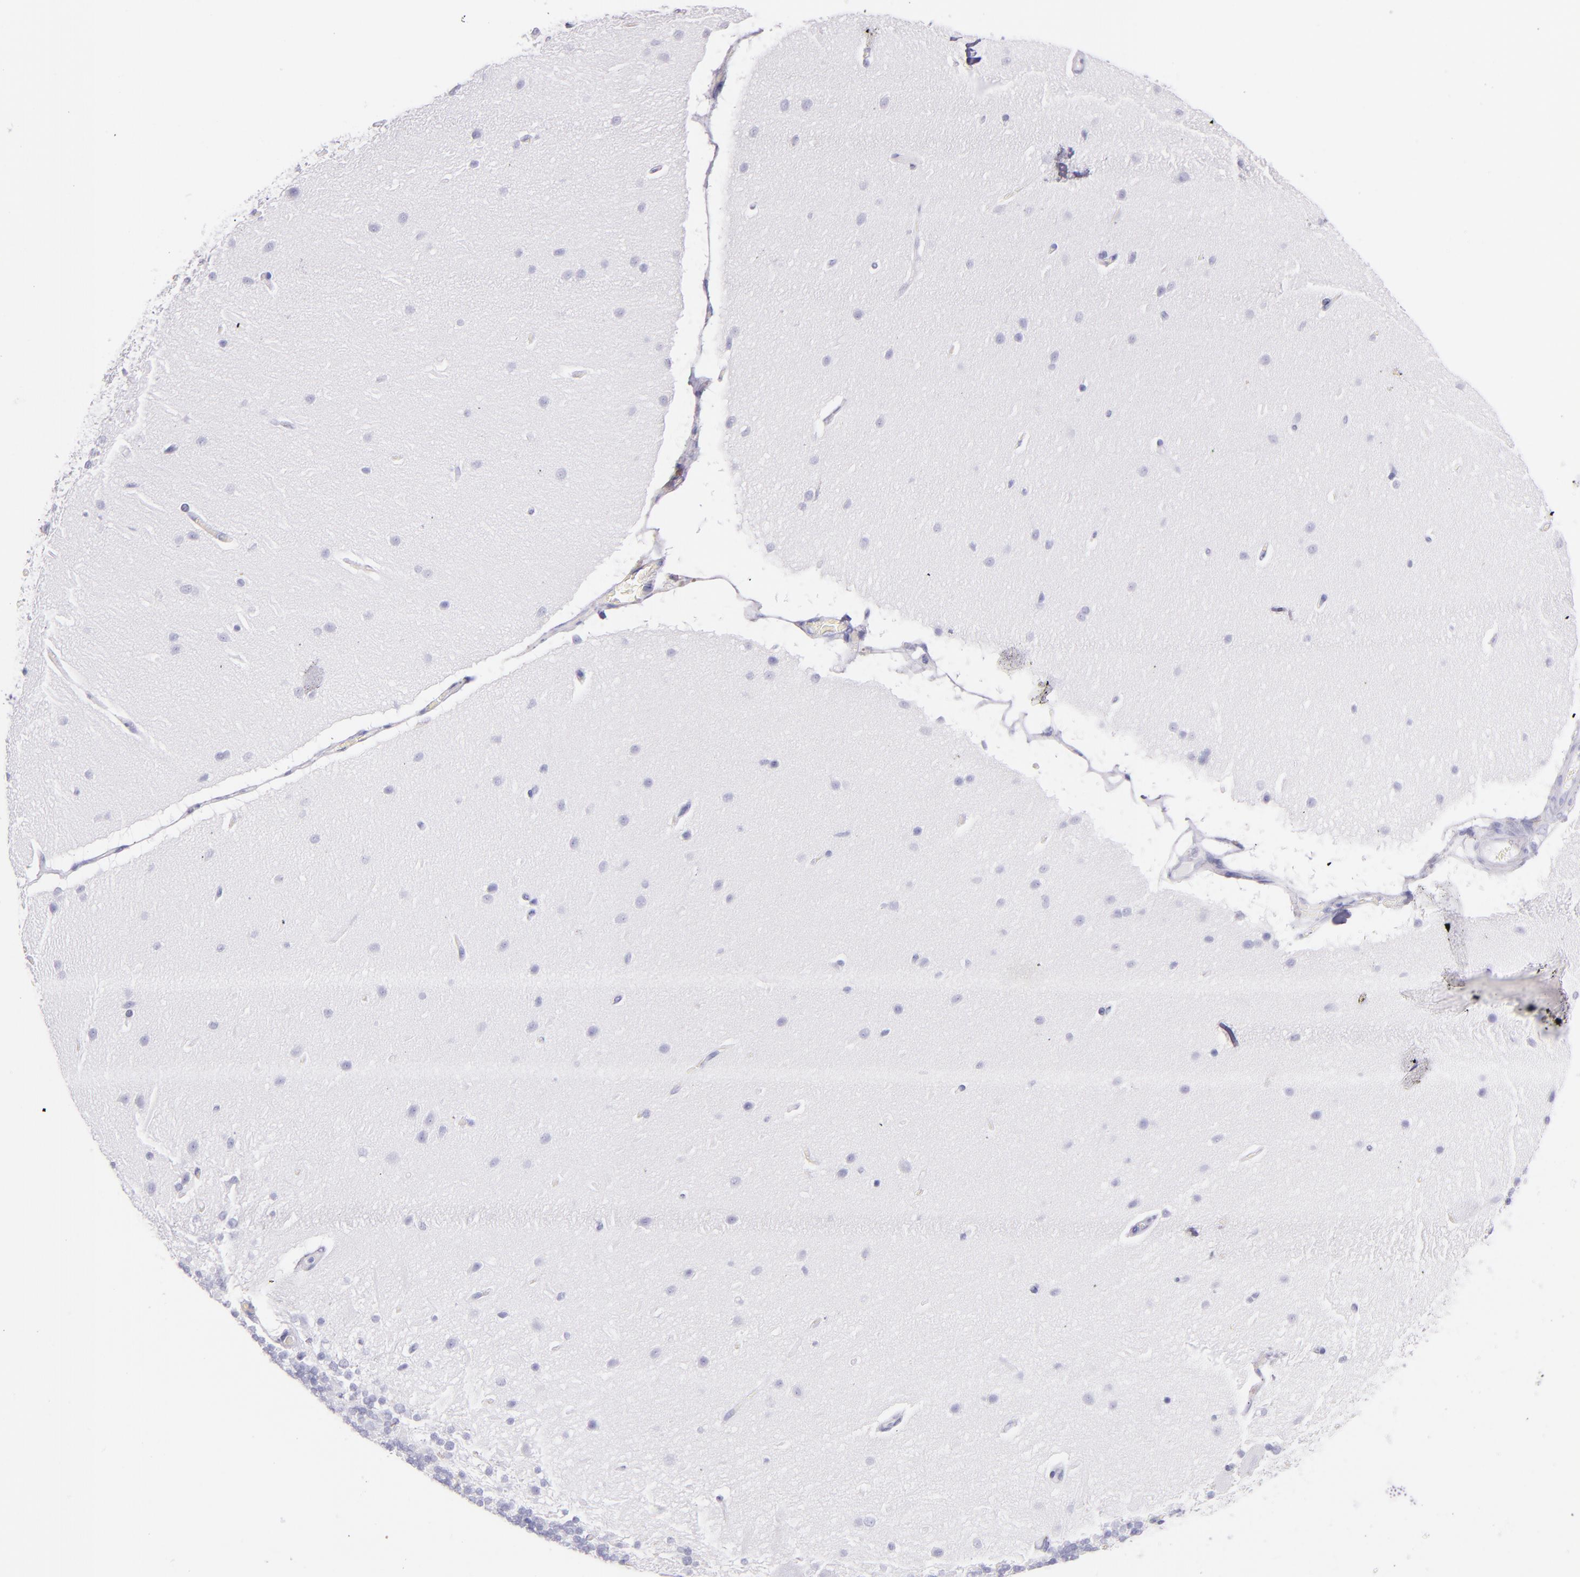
{"staining": {"intensity": "negative", "quantity": "none", "location": "none"}, "tissue": "cerebellum", "cell_type": "Cells in granular layer", "image_type": "normal", "snomed": [{"axis": "morphology", "description": "Normal tissue, NOS"}, {"axis": "topography", "description": "Cerebellum"}], "caption": "The micrograph displays no significant expression in cells in granular layer of cerebellum.", "gene": "SFTPB", "patient": {"sex": "female", "age": 54}}